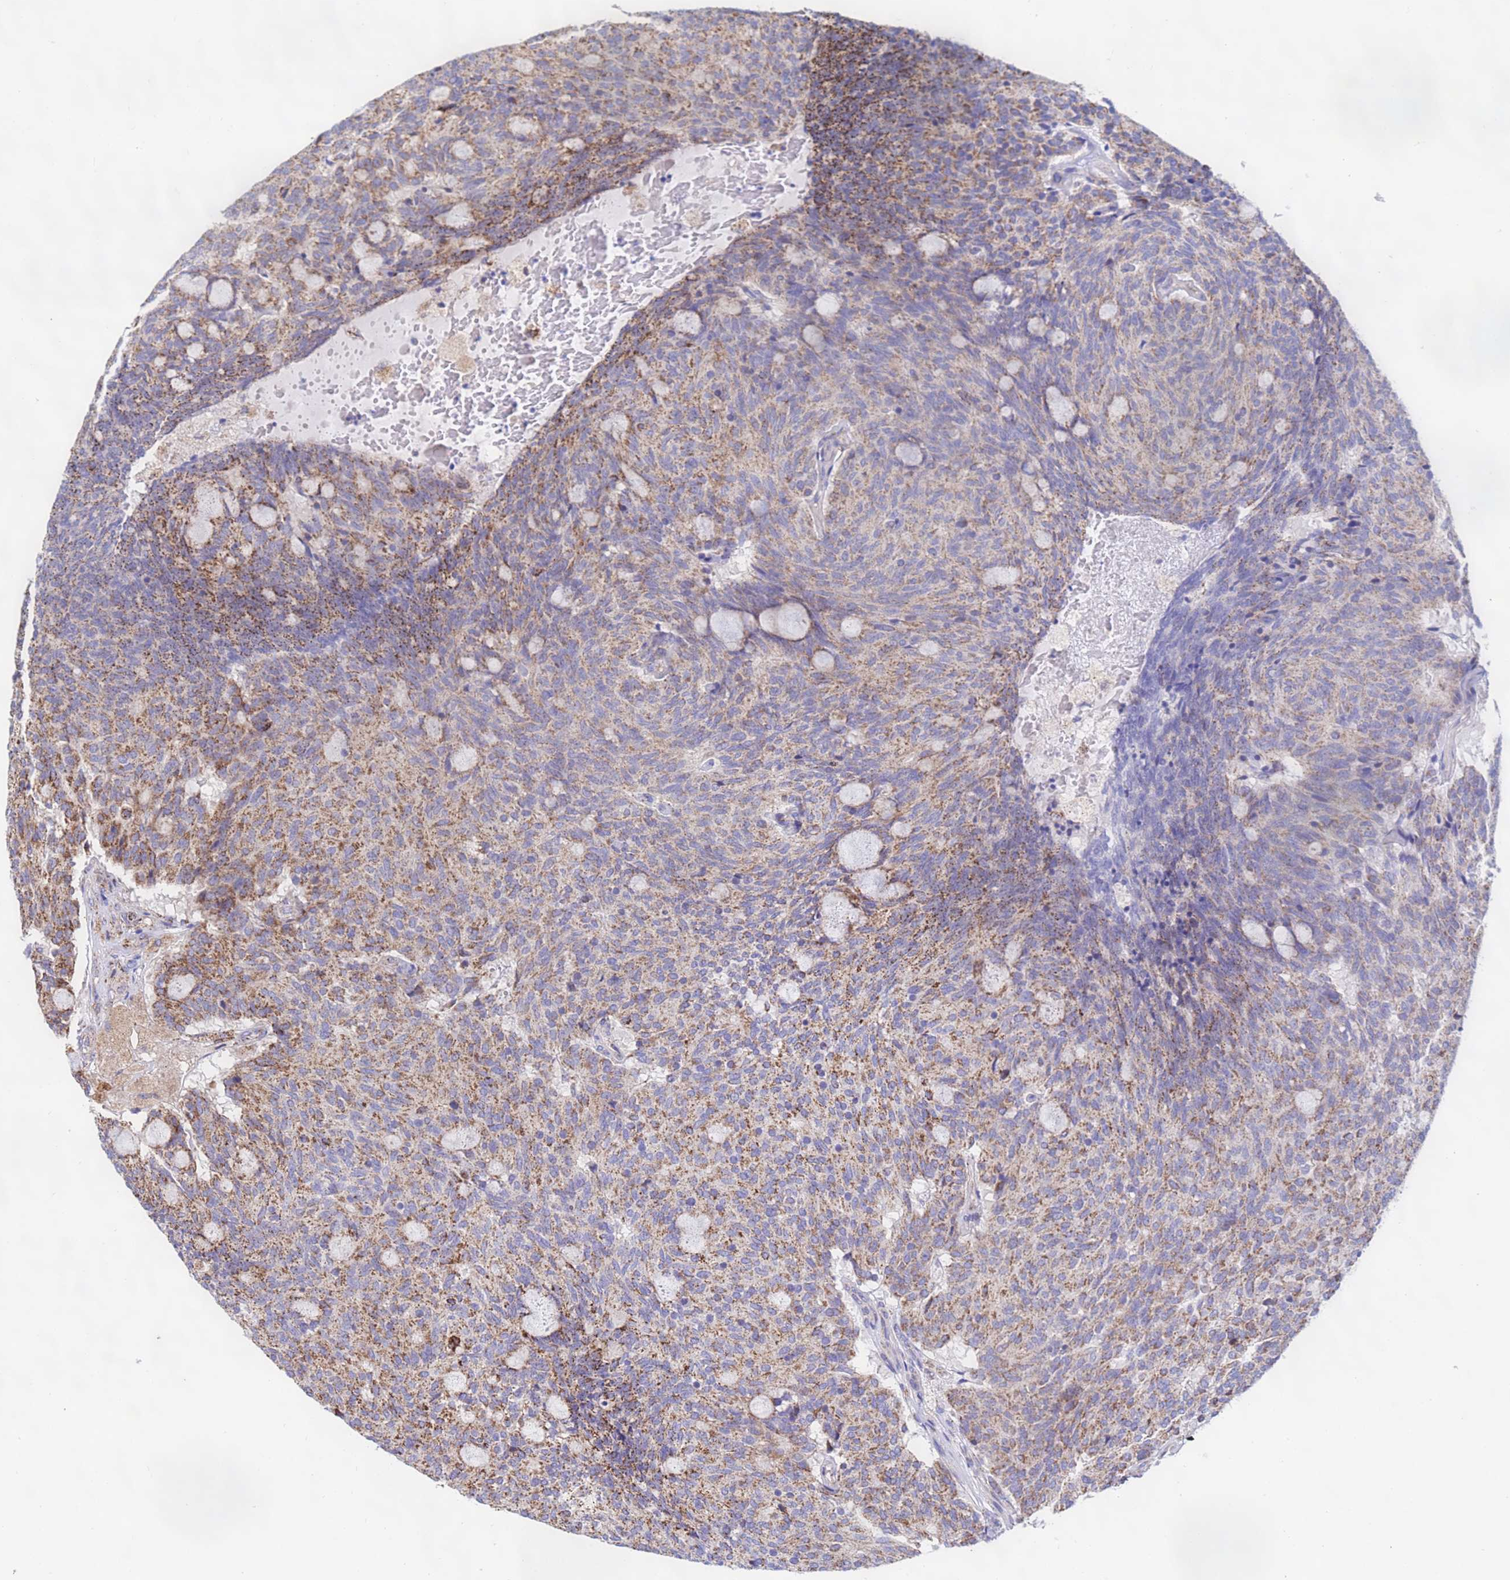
{"staining": {"intensity": "moderate", "quantity": "25%-75%", "location": "cytoplasmic/membranous"}, "tissue": "carcinoid", "cell_type": "Tumor cells", "image_type": "cancer", "snomed": [{"axis": "morphology", "description": "Carcinoid, malignant, NOS"}, {"axis": "topography", "description": "Pancreas"}], "caption": "An immunohistochemistry (IHC) image of tumor tissue is shown. Protein staining in brown shows moderate cytoplasmic/membranous positivity in malignant carcinoid within tumor cells. The staining was performed using DAB (3,3'-diaminobenzidine), with brown indicating positive protein expression. Nuclei are stained blue with hematoxylin.", "gene": "TUBGCP3", "patient": {"sex": "female", "age": 54}}